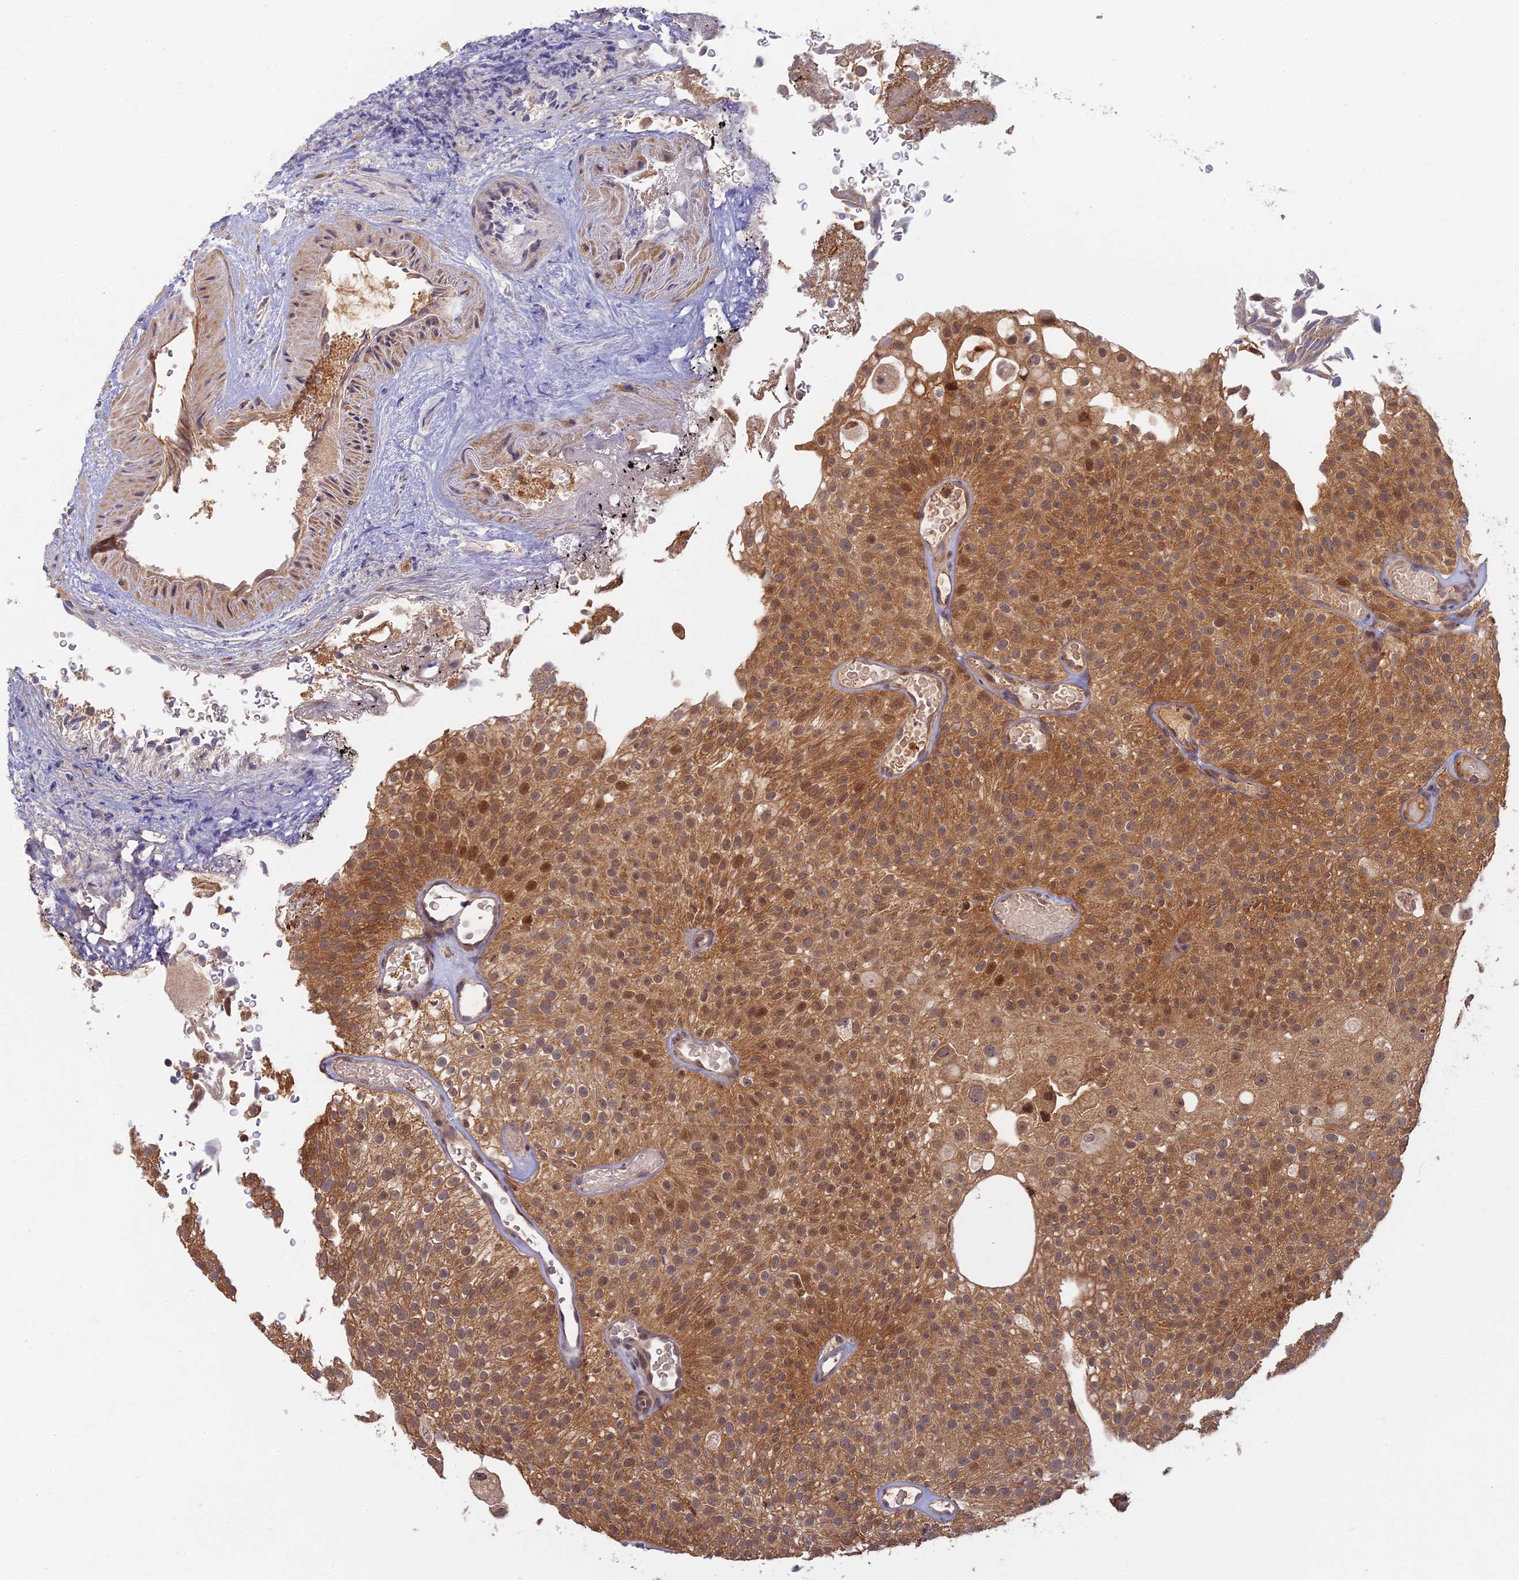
{"staining": {"intensity": "moderate", "quantity": ">75%", "location": "cytoplasmic/membranous"}, "tissue": "urothelial cancer", "cell_type": "Tumor cells", "image_type": "cancer", "snomed": [{"axis": "morphology", "description": "Urothelial carcinoma, Low grade"}, {"axis": "topography", "description": "Urinary bladder"}], "caption": "Immunohistochemical staining of human urothelial carcinoma (low-grade) demonstrates moderate cytoplasmic/membranous protein staining in about >75% of tumor cells.", "gene": "RGL3", "patient": {"sex": "male", "age": 78}}